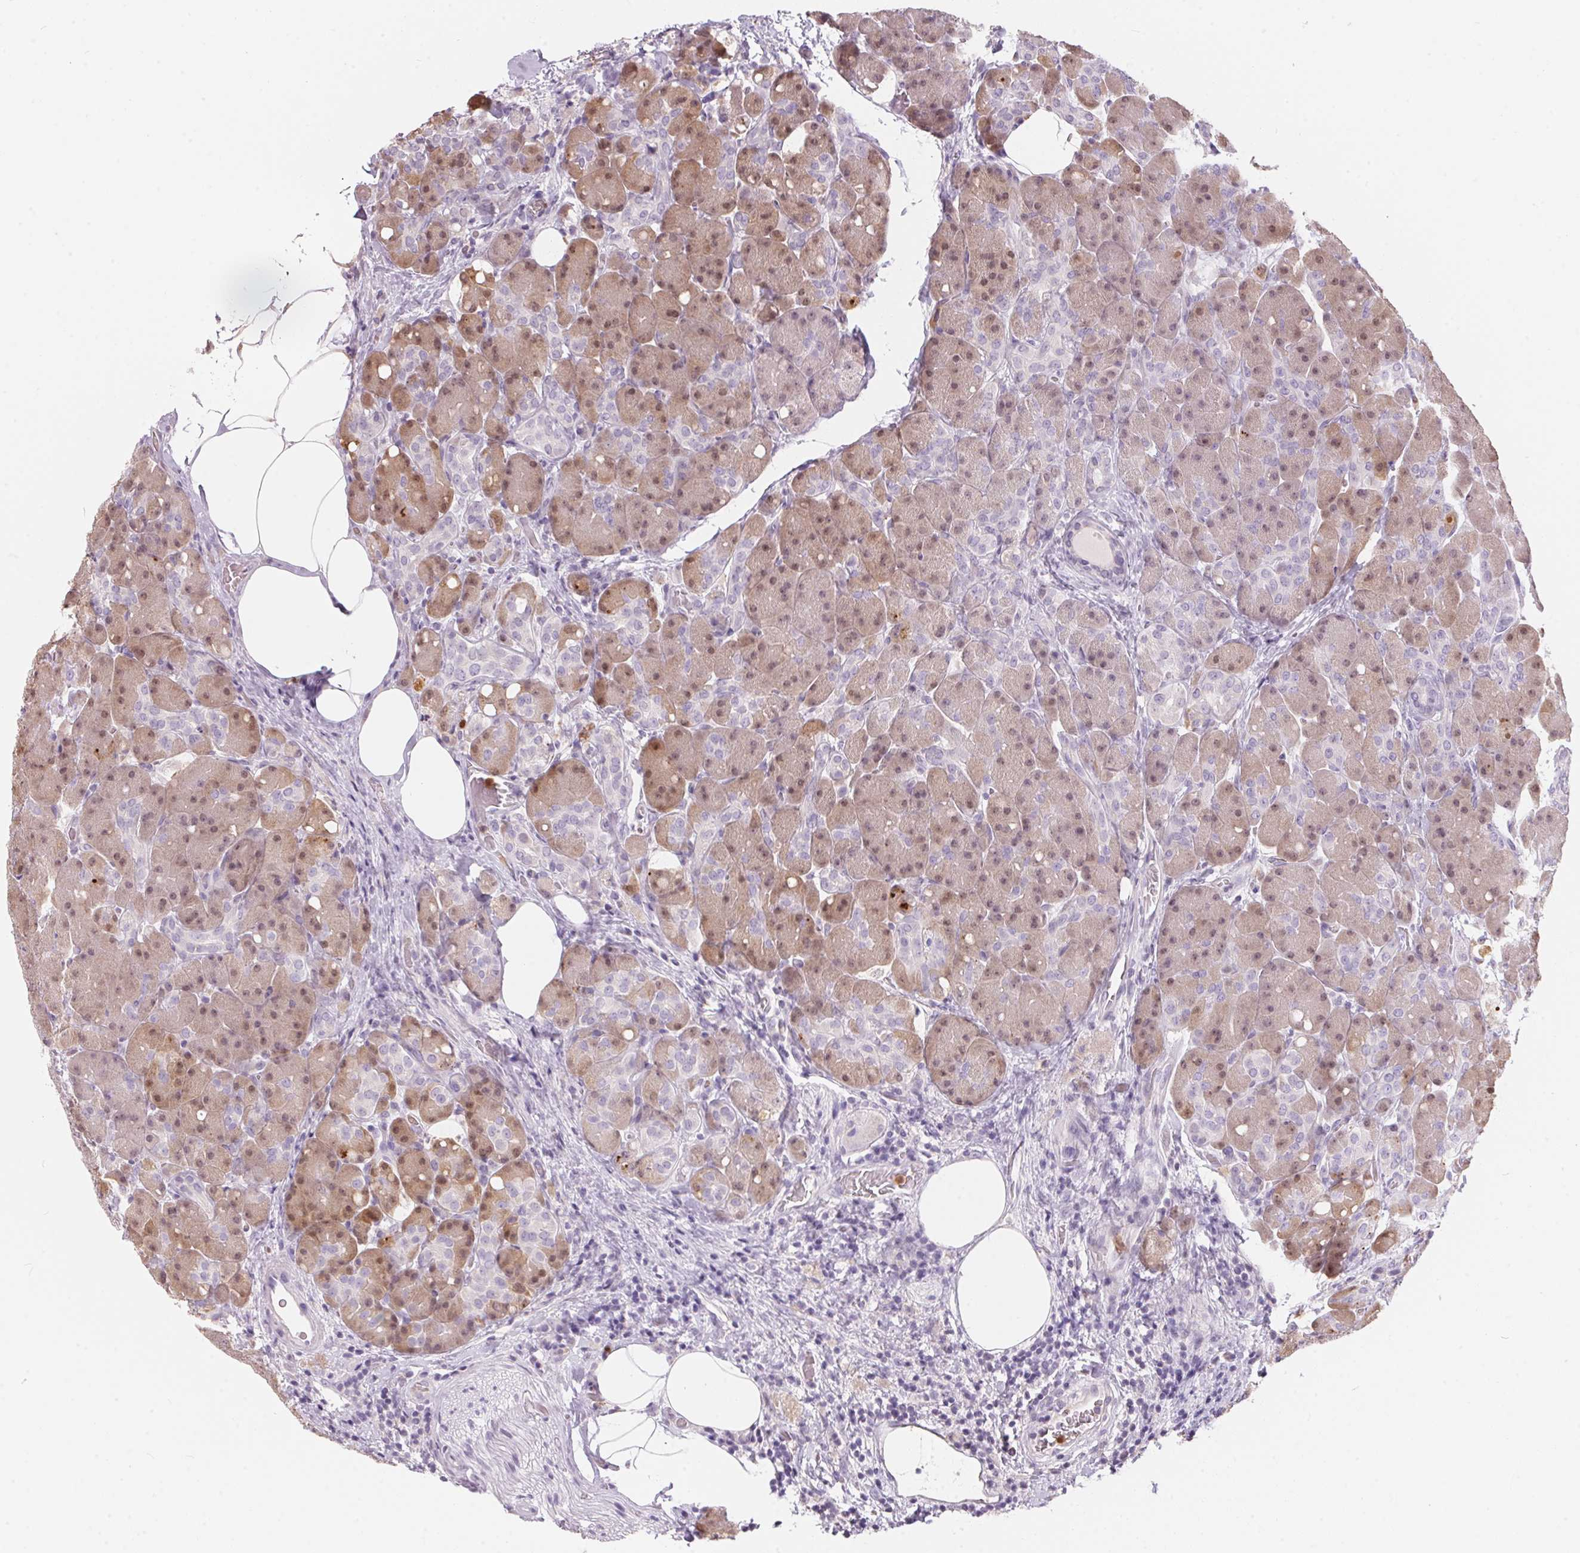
{"staining": {"intensity": "weak", "quantity": "25%-75%", "location": "cytoplasmic/membranous,nuclear"}, "tissue": "pancreas", "cell_type": "Exocrine glandular cells", "image_type": "normal", "snomed": [{"axis": "morphology", "description": "Normal tissue, NOS"}, {"axis": "topography", "description": "Pancreas"}], "caption": "Protein staining demonstrates weak cytoplasmic/membranous,nuclear staining in about 25%-75% of exocrine glandular cells in unremarkable pancreas.", "gene": "SERPINB1", "patient": {"sex": "male", "age": 55}}